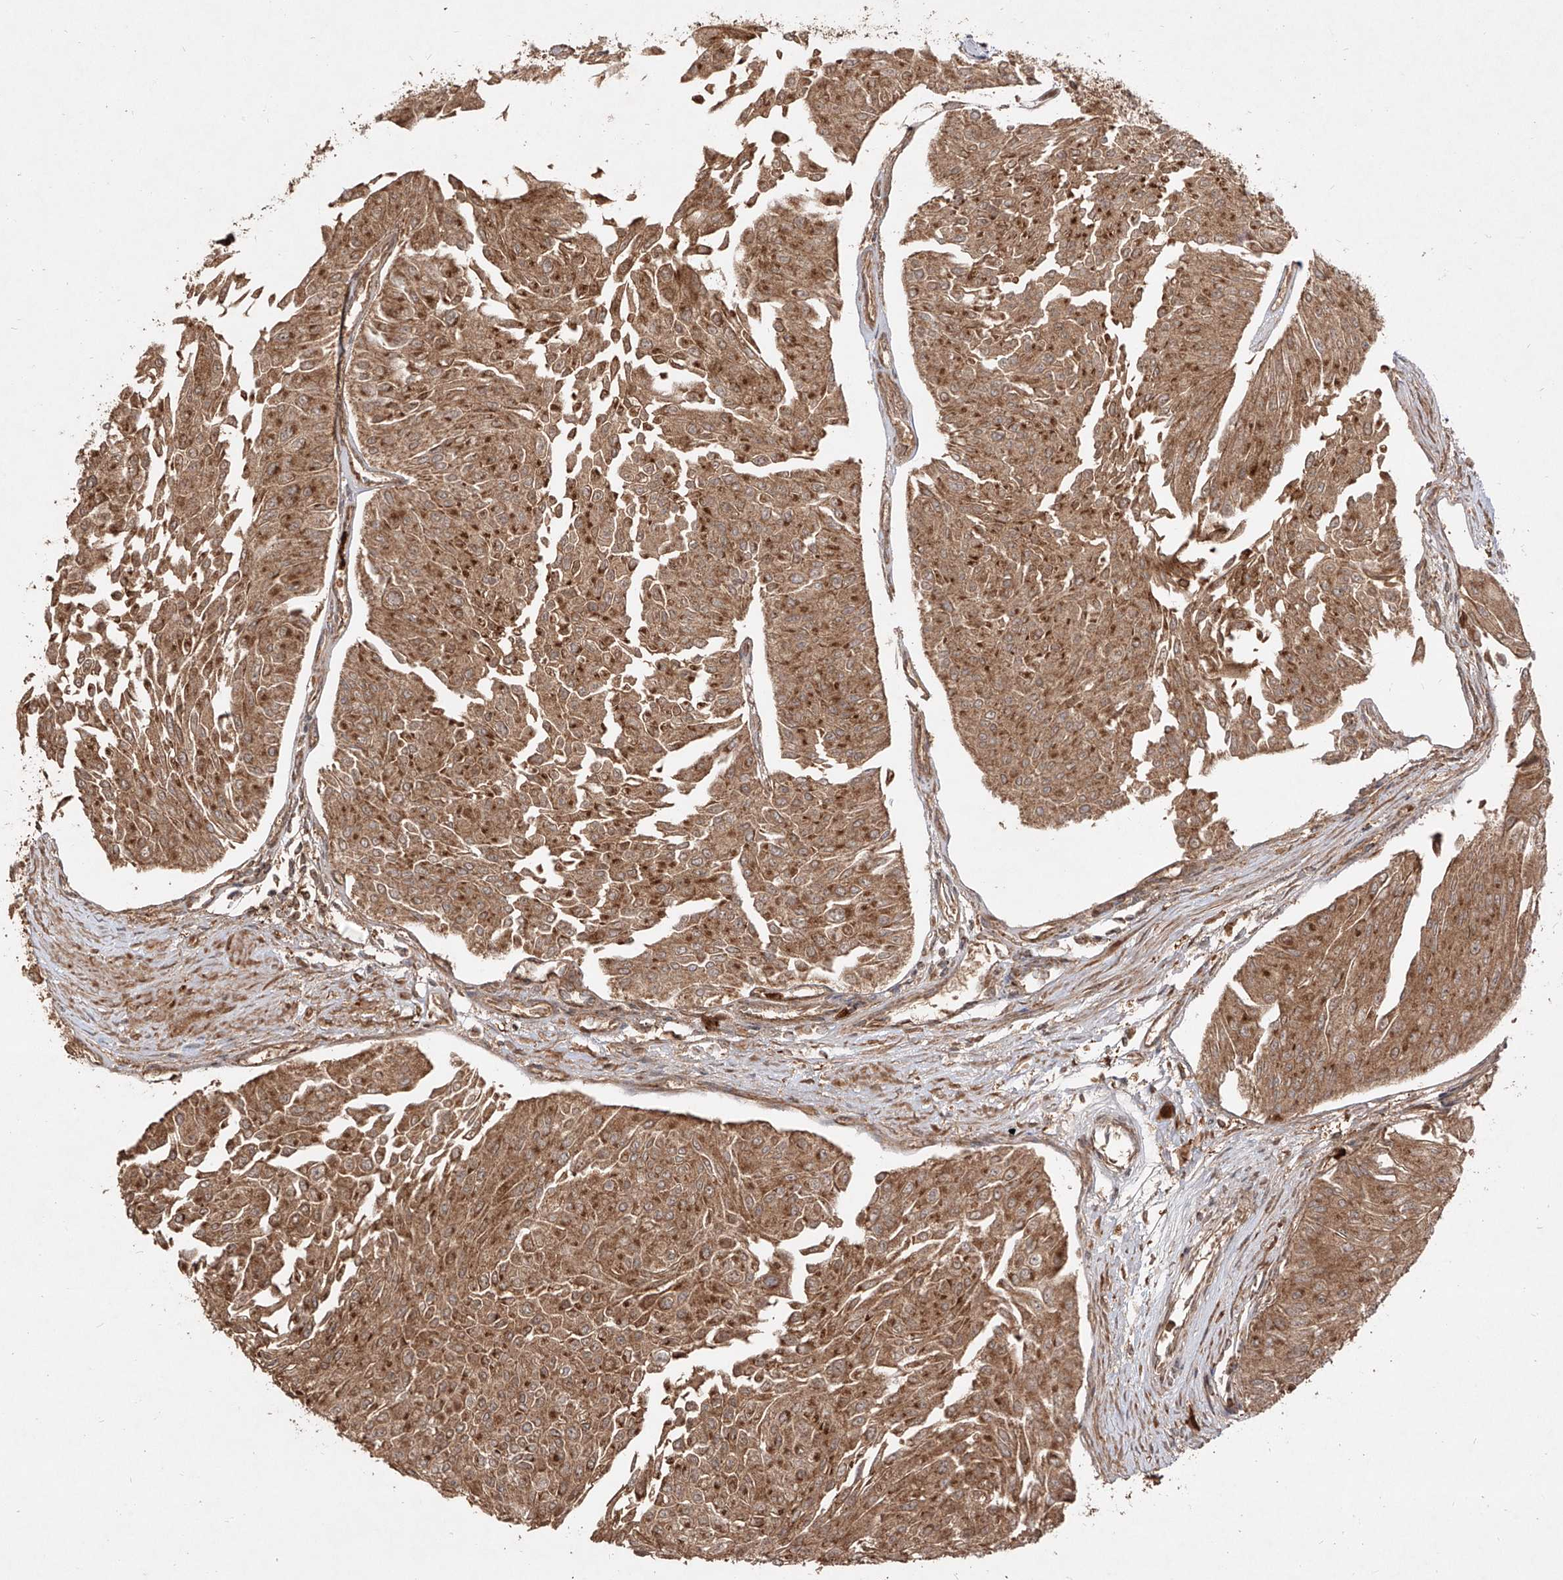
{"staining": {"intensity": "strong", "quantity": ">75%", "location": "cytoplasmic/membranous"}, "tissue": "urothelial cancer", "cell_type": "Tumor cells", "image_type": "cancer", "snomed": [{"axis": "morphology", "description": "Urothelial carcinoma, Low grade"}, {"axis": "topography", "description": "Urinary bladder"}], "caption": "Immunohistochemical staining of urothelial cancer exhibits strong cytoplasmic/membranous protein staining in about >75% of tumor cells. (Brightfield microscopy of DAB IHC at high magnification).", "gene": "AIM2", "patient": {"sex": "male", "age": 67}}